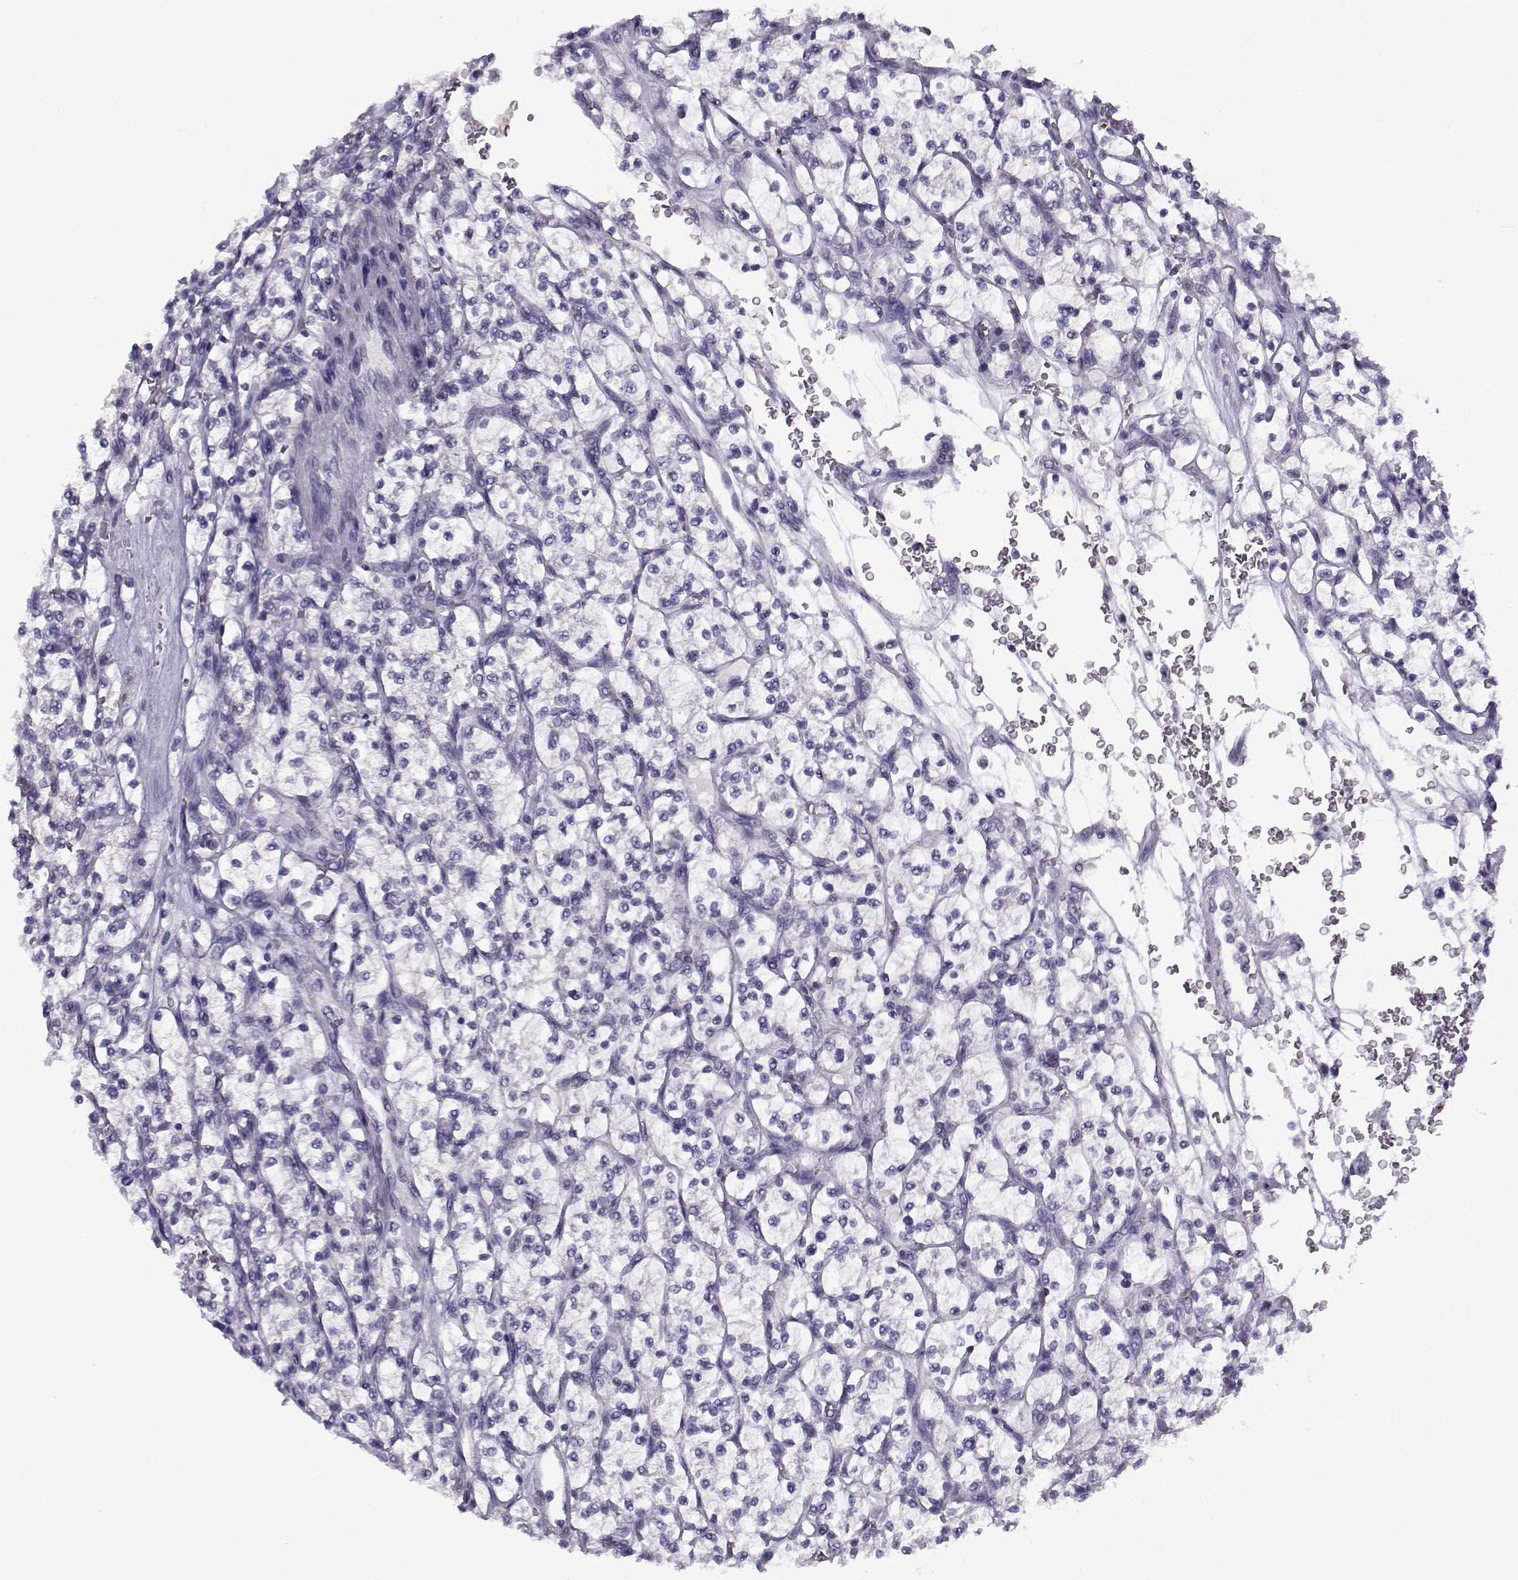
{"staining": {"intensity": "negative", "quantity": "none", "location": "none"}, "tissue": "renal cancer", "cell_type": "Tumor cells", "image_type": "cancer", "snomed": [{"axis": "morphology", "description": "Adenocarcinoma, NOS"}, {"axis": "topography", "description": "Kidney"}], "caption": "This is an immunohistochemistry (IHC) image of human renal cancer (adenocarcinoma). There is no positivity in tumor cells.", "gene": "FAM166A", "patient": {"sex": "female", "age": 64}}